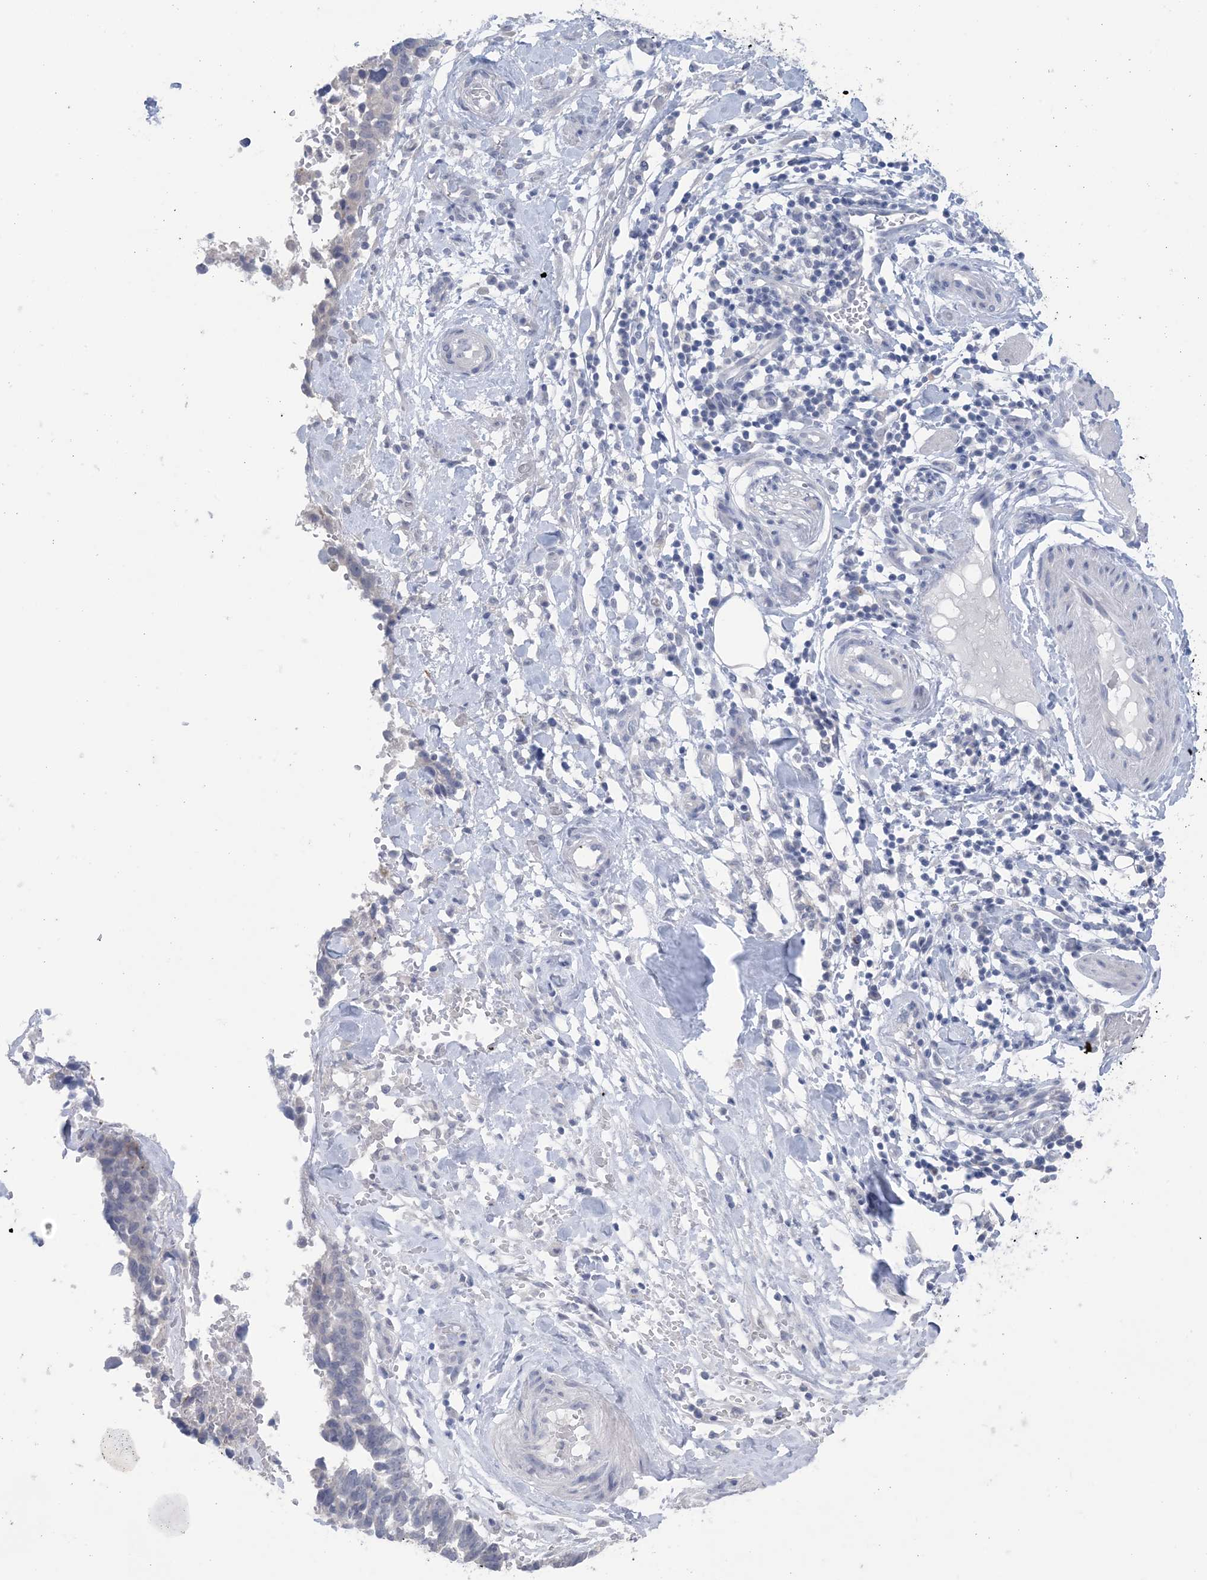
{"staining": {"intensity": "negative", "quantity": "none", "location": "none"}, "tissue": "ovarian cancer", "cell_type": "Tumor cells", "image_type": "cancer", "snomed": [{"axis": "morphology", "description": "Cystadenocarcinoma, serous, NOS"}, {"axis": "topography", "description": "Ovary"}], "caption": "An IHC image of ovarian cancer (serous cystadenocarcinoma) is shown. There is no staining in tumor cells of ovarian cancer (serous cystadenocarcinoma).", "gene": "GABRG1", "patient": {"sex": "female", "age": 59}}